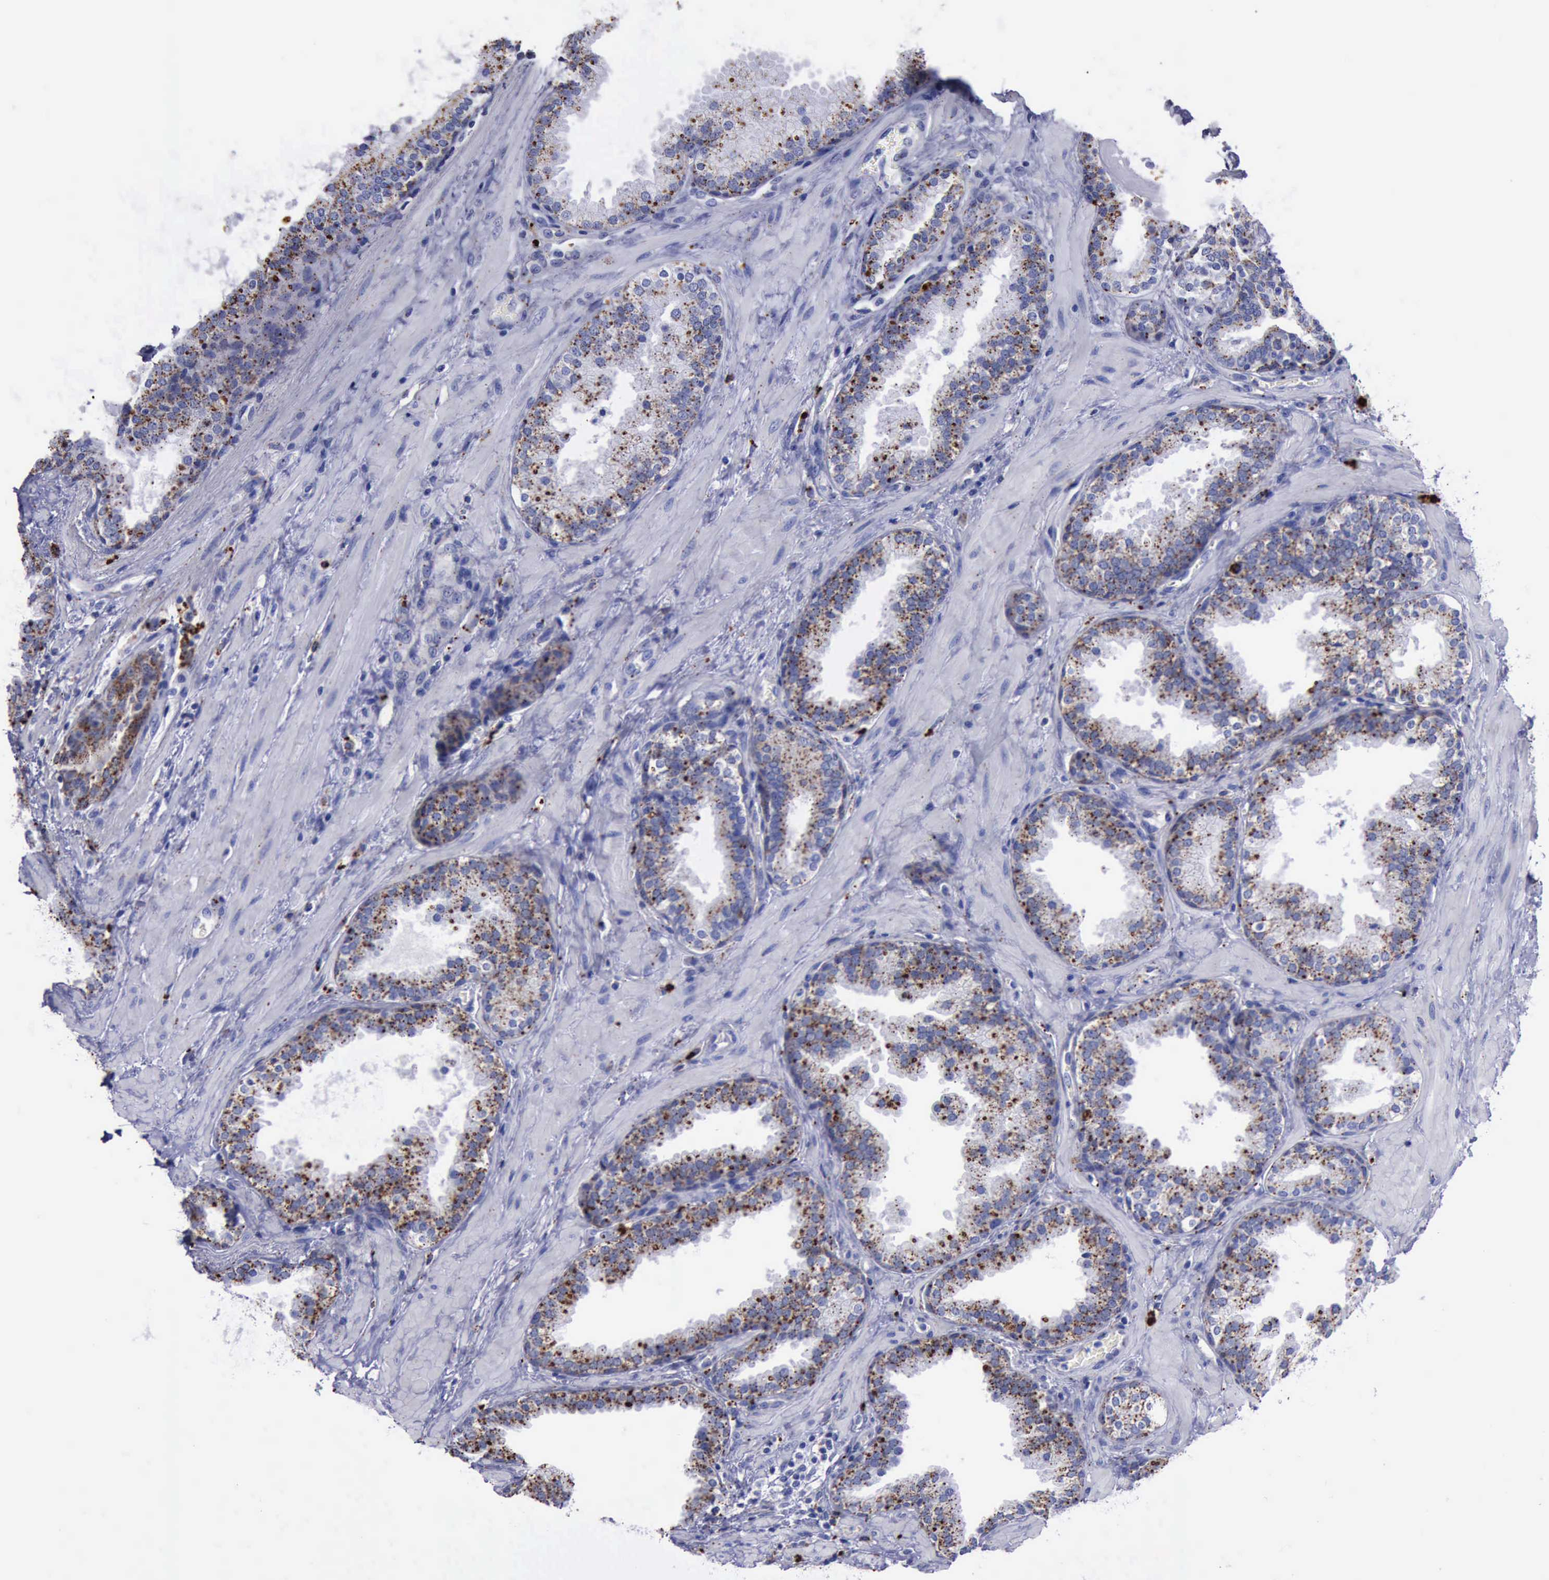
{"staining": {"intensity": "moderate", "quantity": ">75%", "location": "cytoplasmic/membranous"}, "tissue": "prostate", "cell_type": "Glandular cells", "image_type": "normal", "snomed": [{"axis": "morphology", "description": "Normal tissue, NOS"}, {"axis": "topography", "description": "Prostate"}], "caption": "High-magnification brightfield microscopy of unremarkable prostate stained with DAB (brown) and counterstained with hematoxylin (blue). glandular cells exhibit moderate cytoplasmic/membranous staining is seen in approximately>75% of cells. (DAB (3,3'-diaminobenzidine) = brown stain, brightfield microscopy at high magnification).", "gene": "CTSD", "patient": {"sex": "male", "age": 51}}